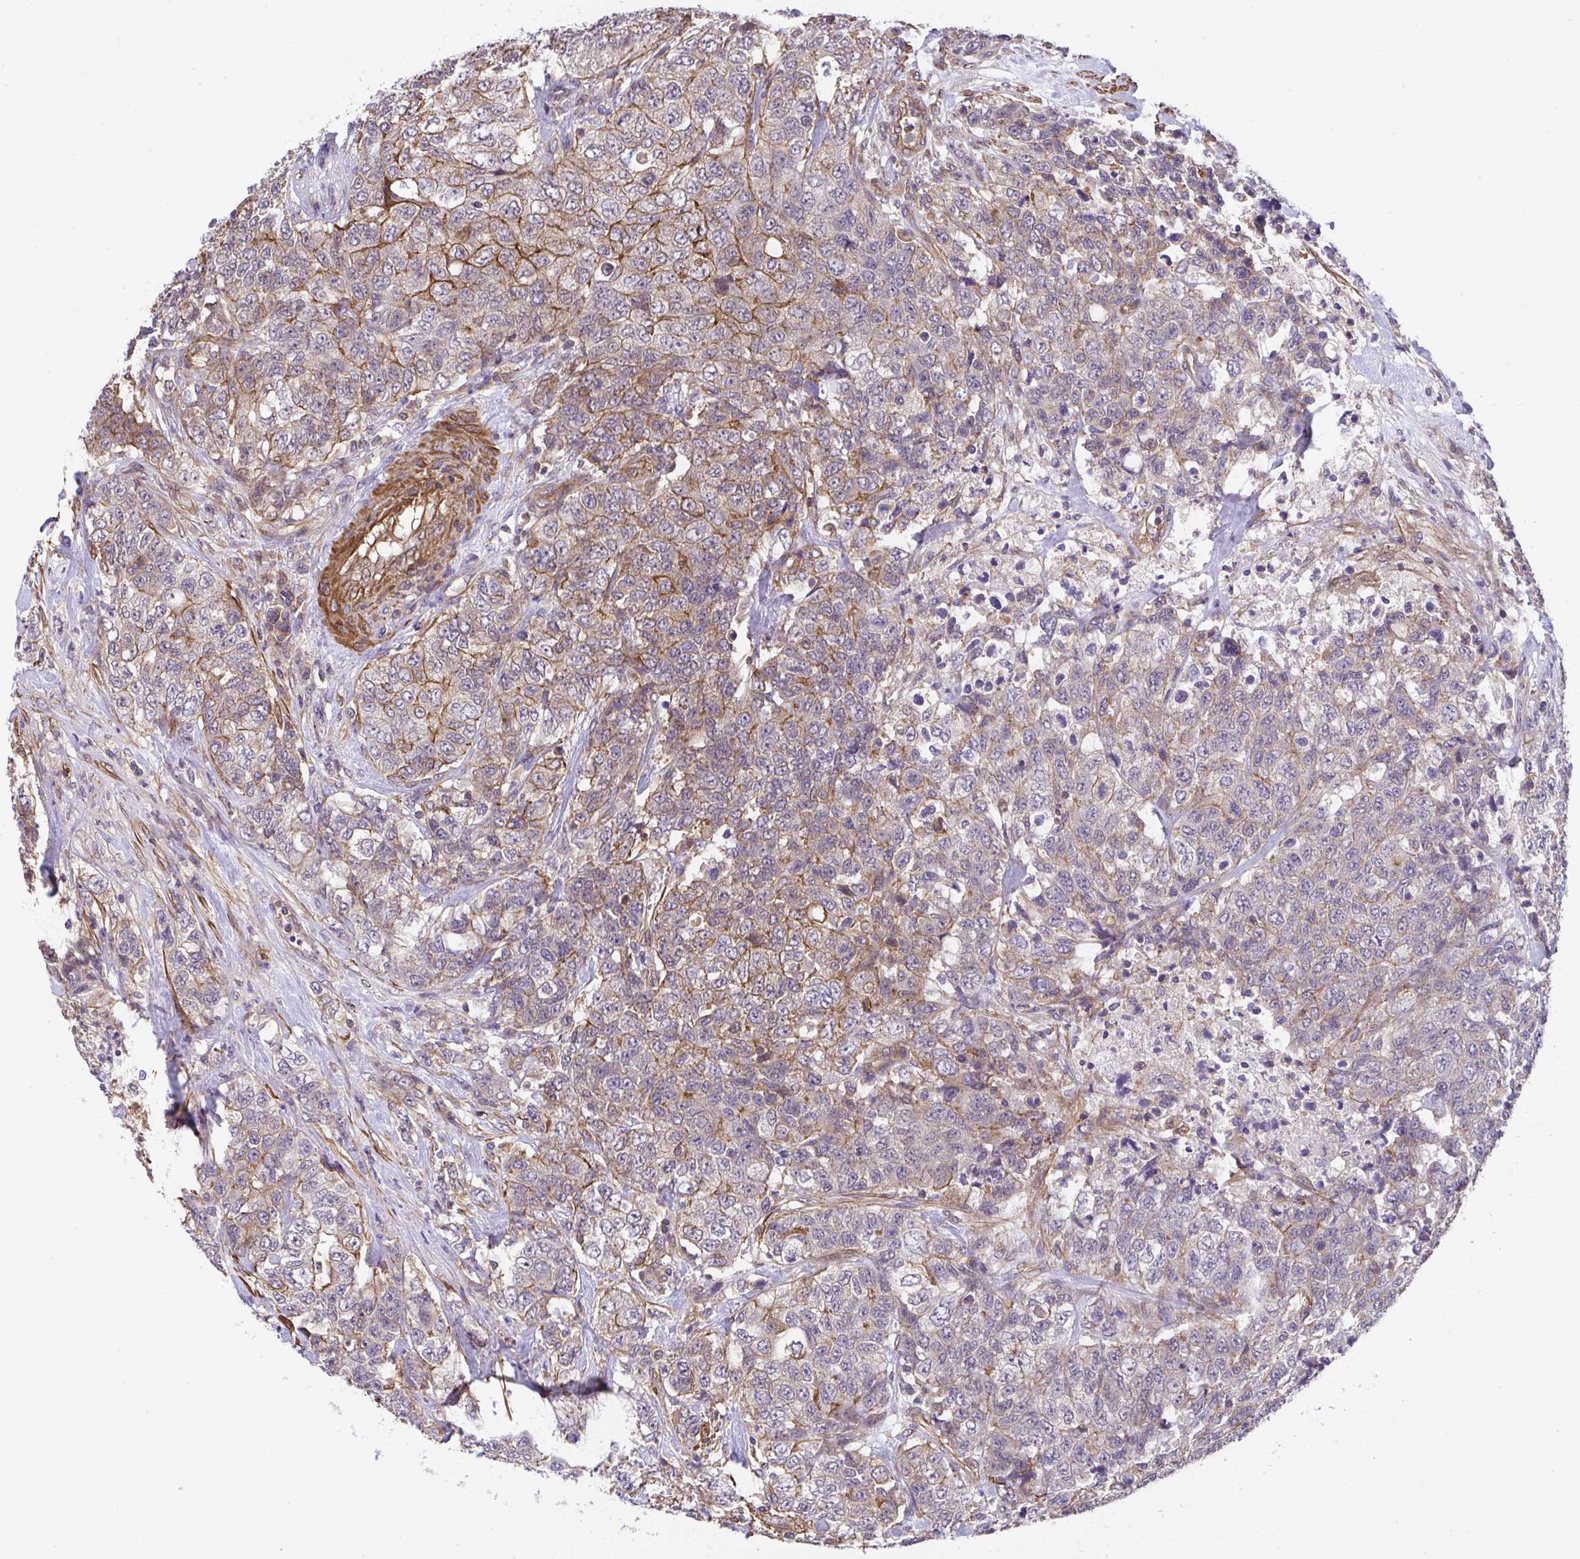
{"staining": {"intensity": "moderate", "quantity": "25%-75%", "location": "cytoplasmic/membranous"}, "tissue": "urothelial cancer", "cell_type": "Tumor cells", "image_type": "cancer", "snomed": [{"axis": "morphology", "description": "Urothelial carcinoma, High grade"}, {"axis": "topography", "description": "Urinary bladder"}], "caption": "Tumor cells demonstrate moderate cytoplasmic/membranous staining in about 25%-75% of cells in high-grade urothelial carcinoma.", "gene": "ZNF696", "patient": {"sex": "female", "age": 78}}